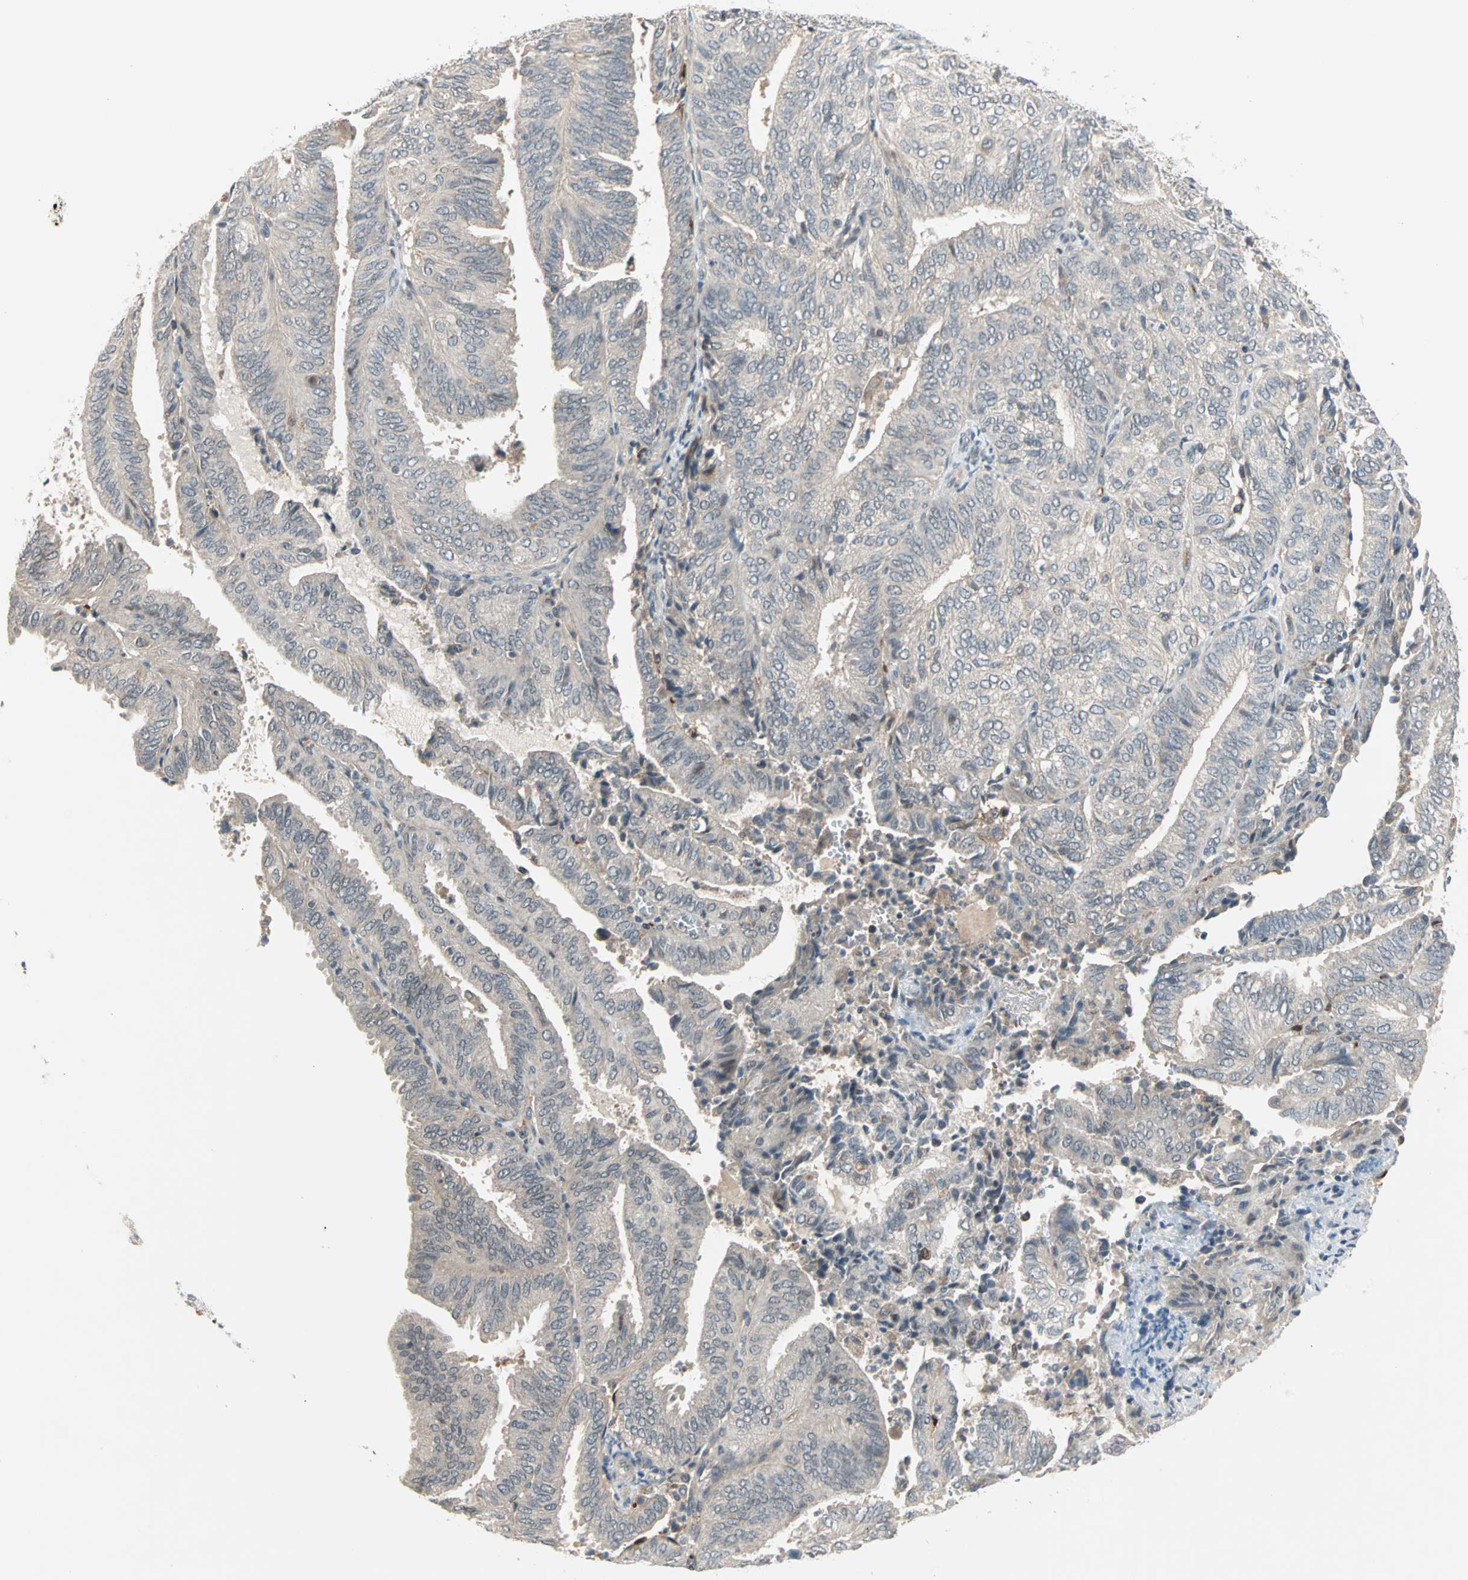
{"staining": {"intensity": "negative", "quantity": "none", "location": "none"}, "tissue": "endometrial cancer", "cell_type": "Tumor cells", "image_type": "cancer", "snomed": [{"axis": "morphology", "description": "Adenocarcinoma, NOS"}, {"axis": "topography", "description": "Uterus"}], "caption": "Micrograph shows no protein staining in tumor cells of endometrial cancer tissue.", "gene": "PROS1", "patient": {"sex": "female", "age": 60}}